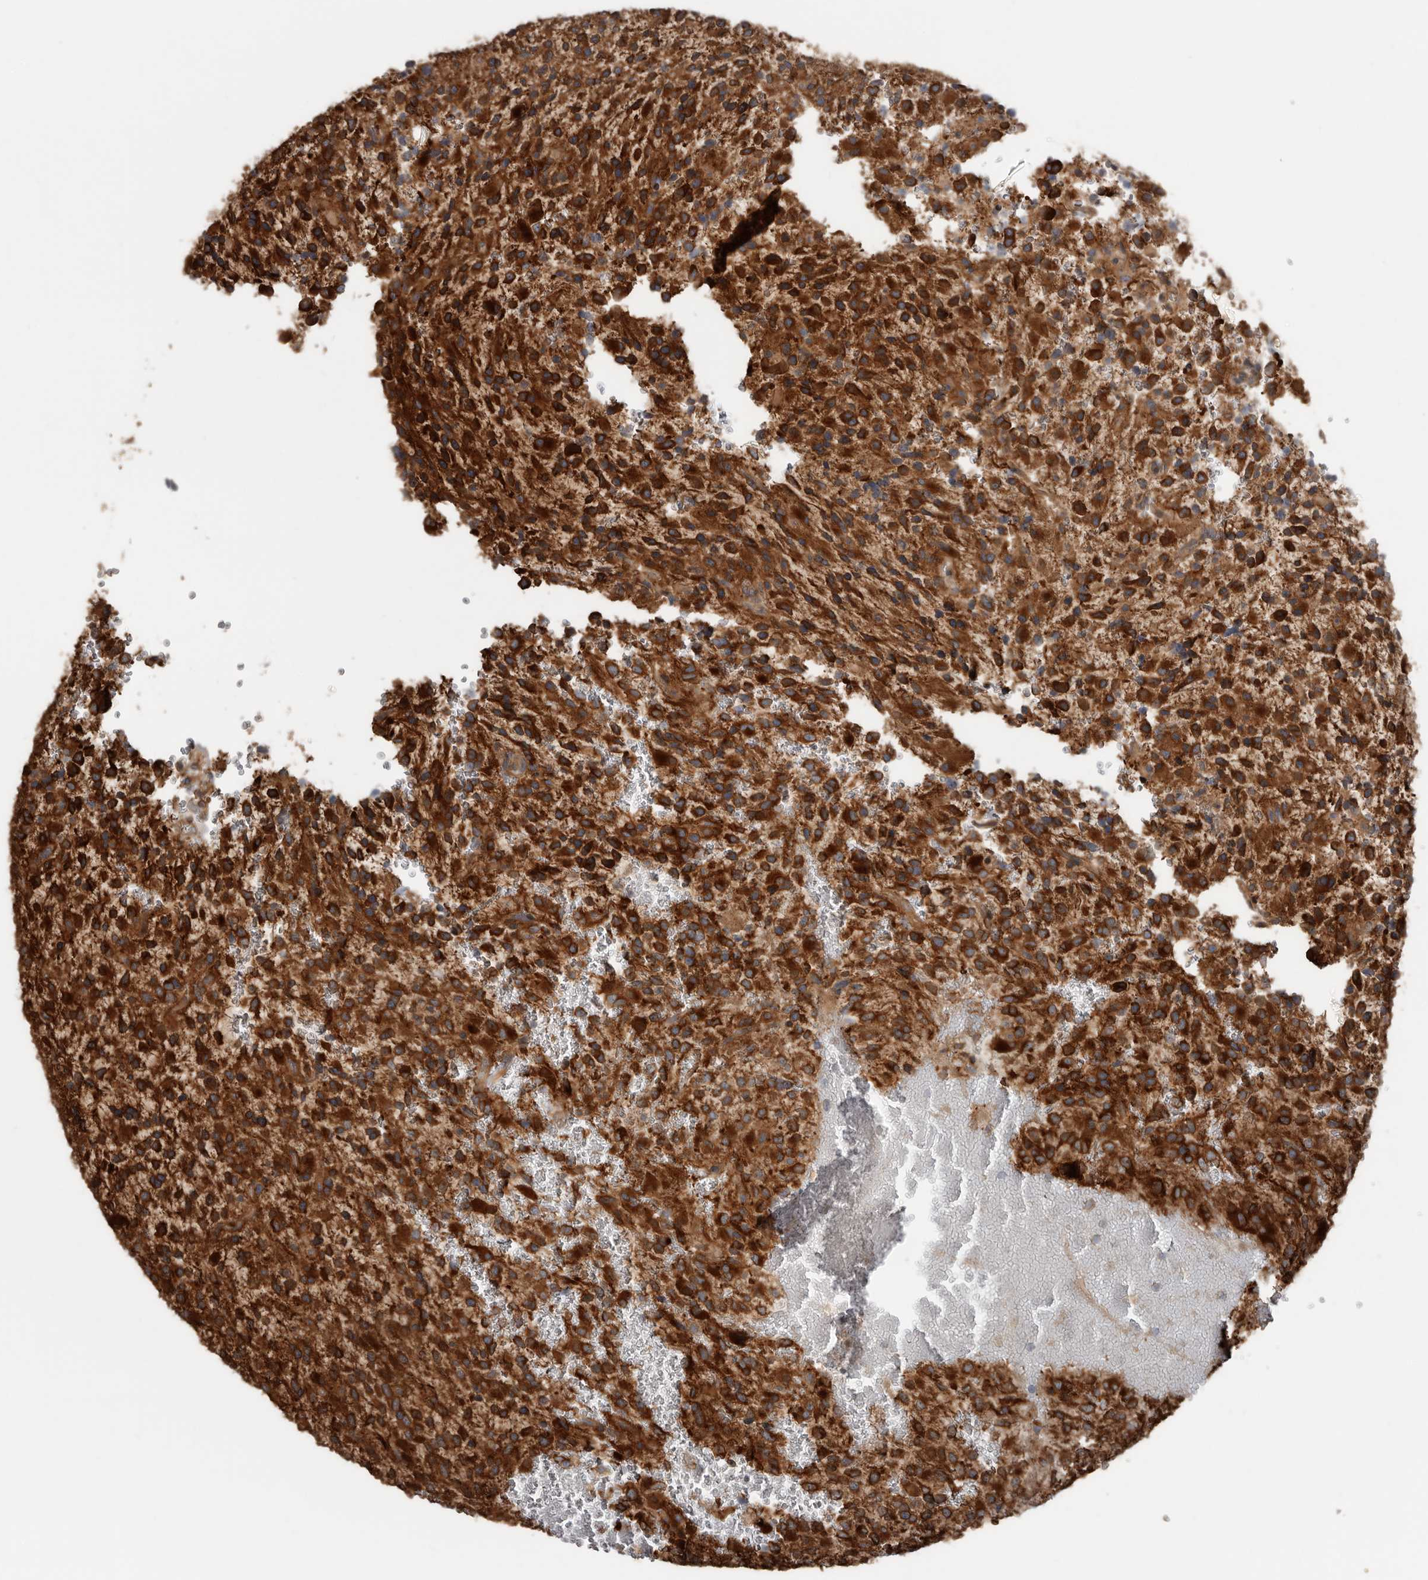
{"staining": {"intensity": "moderate", "quantity": ">75%", "location": "cytoplasmic/membranous"}, "tissue": "glioma", "cell_type": "Tumor cells", "image_type": "cancer", "snomed": [{"axis": "morphology", "description": "Glioma, malignant, High grade"}, {"axis": "topography", "description": "Brain"}], "caption": "Immunohistochemistry (IHC) of glioma displays medium levels of moderate cytoplasmic/membranous staining in approximately >75% of tumor cells.", "gene": "EXOC3L1", "patient": {"sex": "male", "age": 34}}